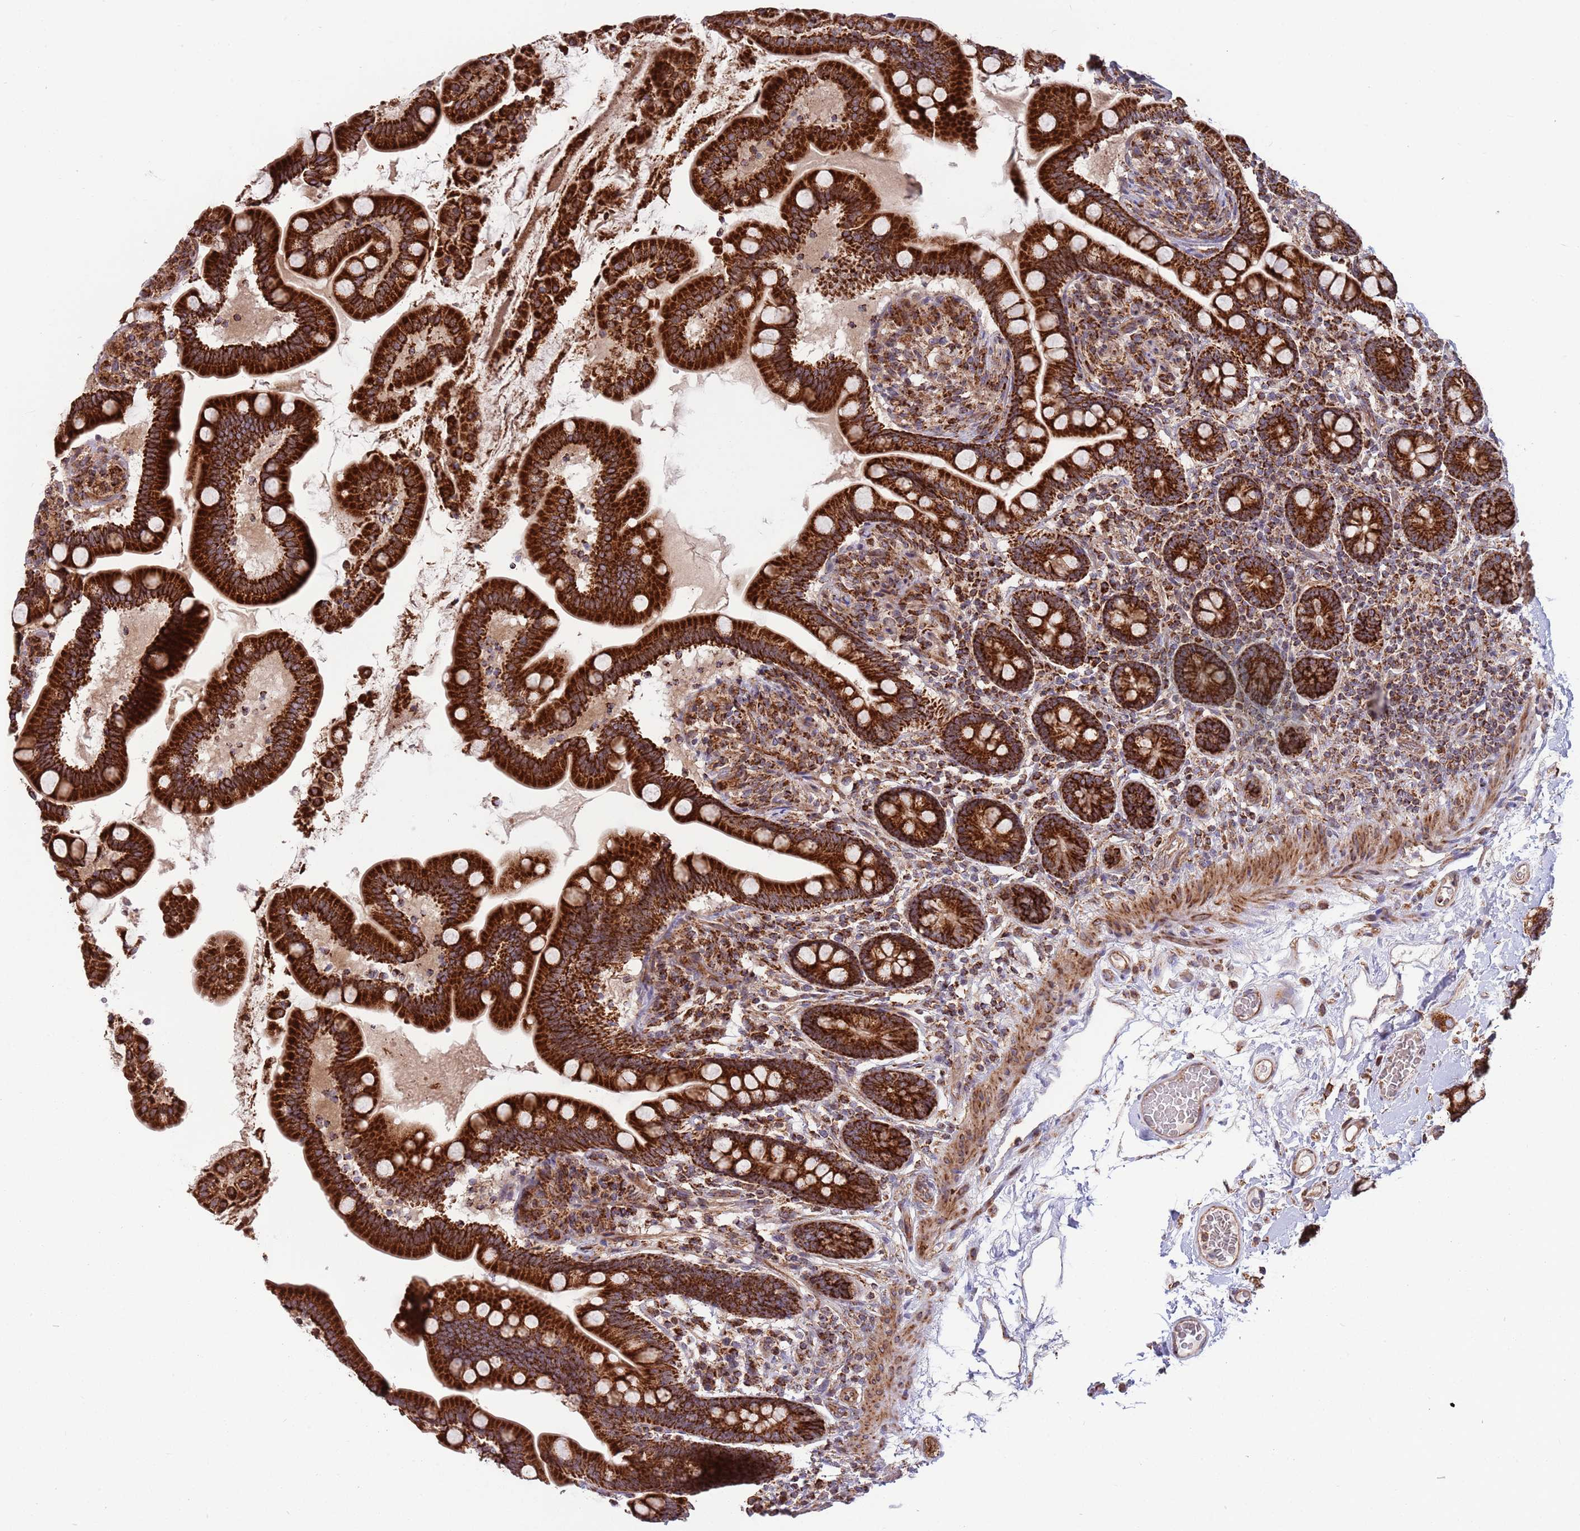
{"staining": {"intensity": "strong", "quantity": ">75%", "location": "cytoplasmic/membranous"}, "tissue": "small intestine", "cell_type": "Glandular cells", "image_type": "normal", "snomed": [{"axis": "morphology", "description": "Normal tissue, NOS"}, {"axis": "topography", "description": "Small intestine"}], "caption": "Glandular cells display high levels of strong cytoplasmic/membranous expression in approximately >75% of cells in normal human small intestine.", "gene": "ATP5PD", "patient": {"sex": "female", "age": 64}}